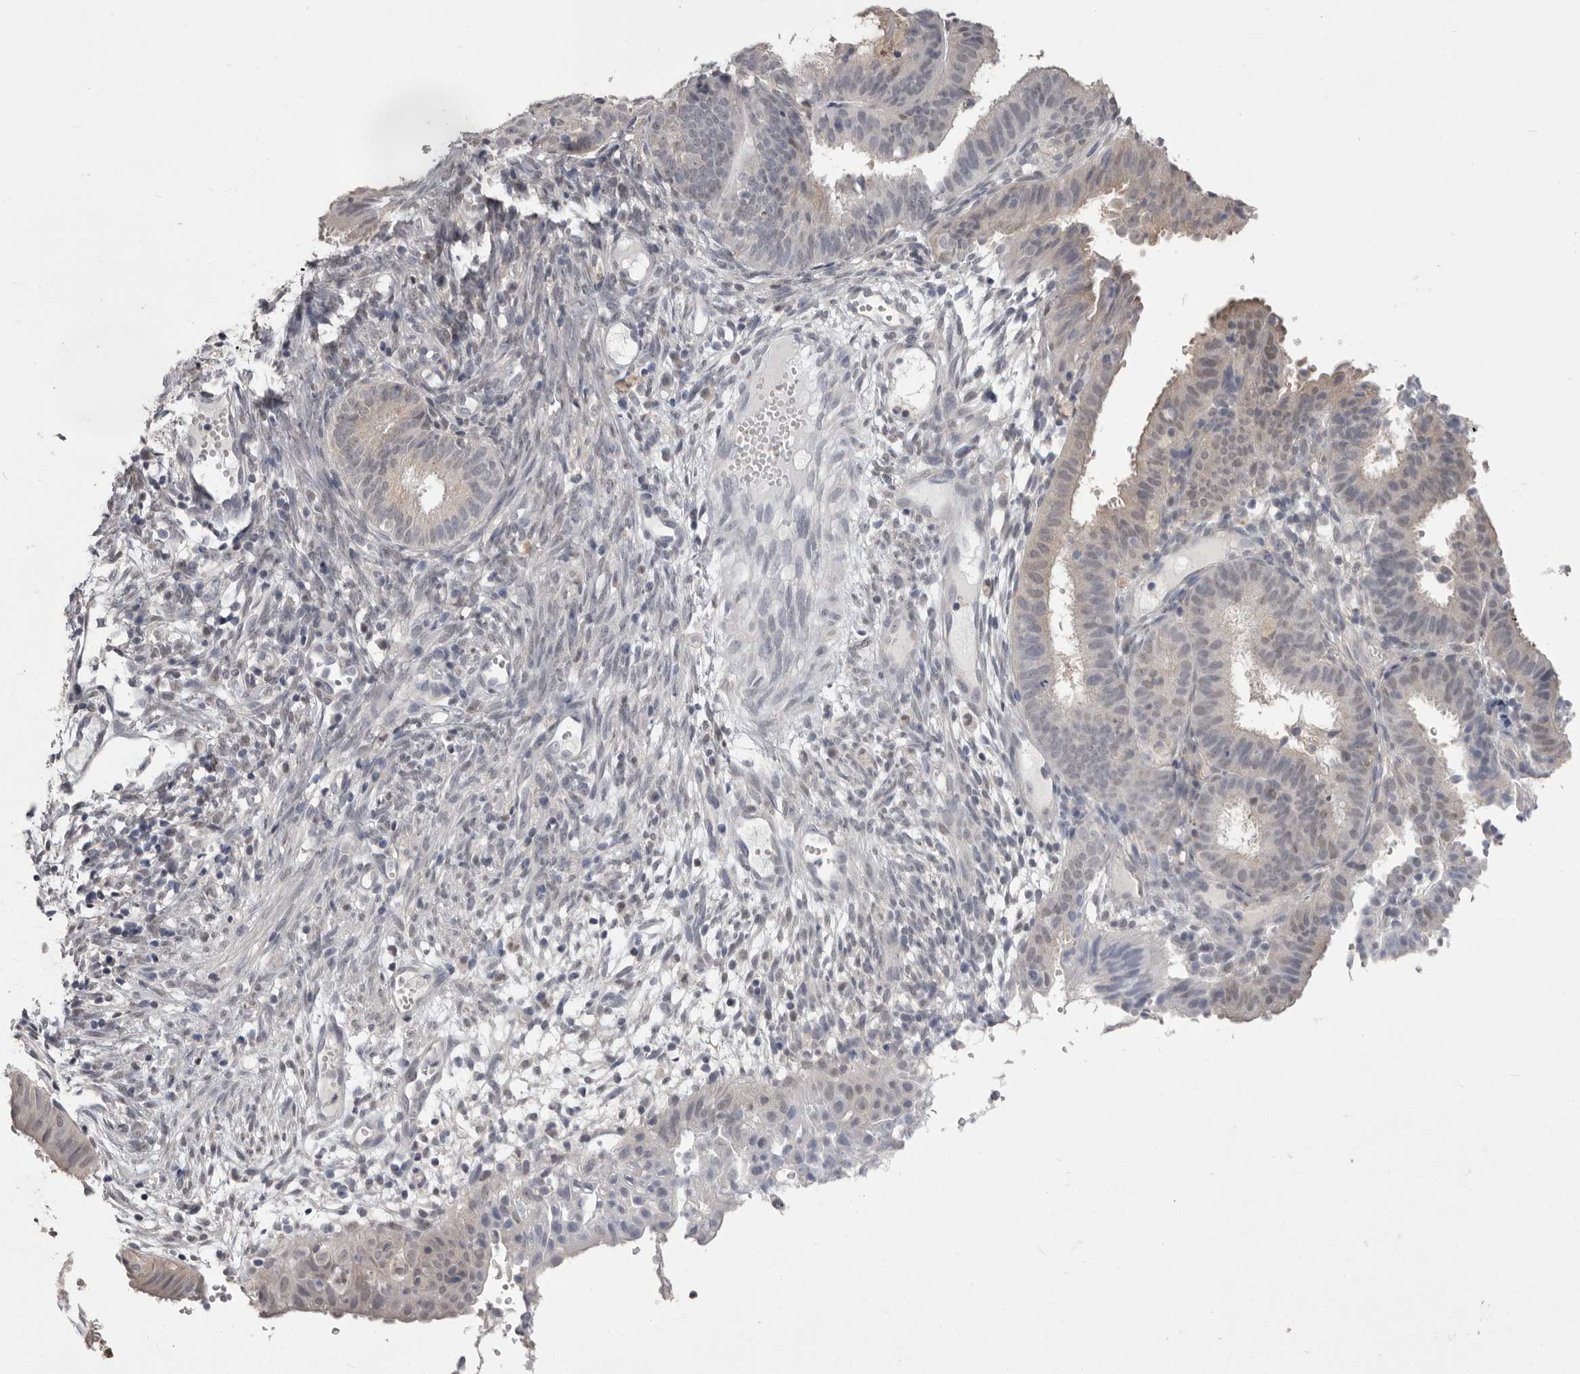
{"staining": {"intensity": "weak", "quantity": "<25%", "location": "cytoplasmic/membranous"}, "tissue": "endometrial cancer", "cell_type": "Tumor cells", "image_type": "cancer", "snomed": [{"axis": "morphology", "description": "Adenocarcinoma, NOS"}, {"axis": "topography", "description": "Endometrium"}], "caption": "Immunohistochemistry (IHC) histopathology image of neoplastic tissue: human endometrial cancer stained with DAB exhibits no significant protein expression in tumor cells.", "gene": "MDH1", "patient": {"sex": "female", "age": 51}}